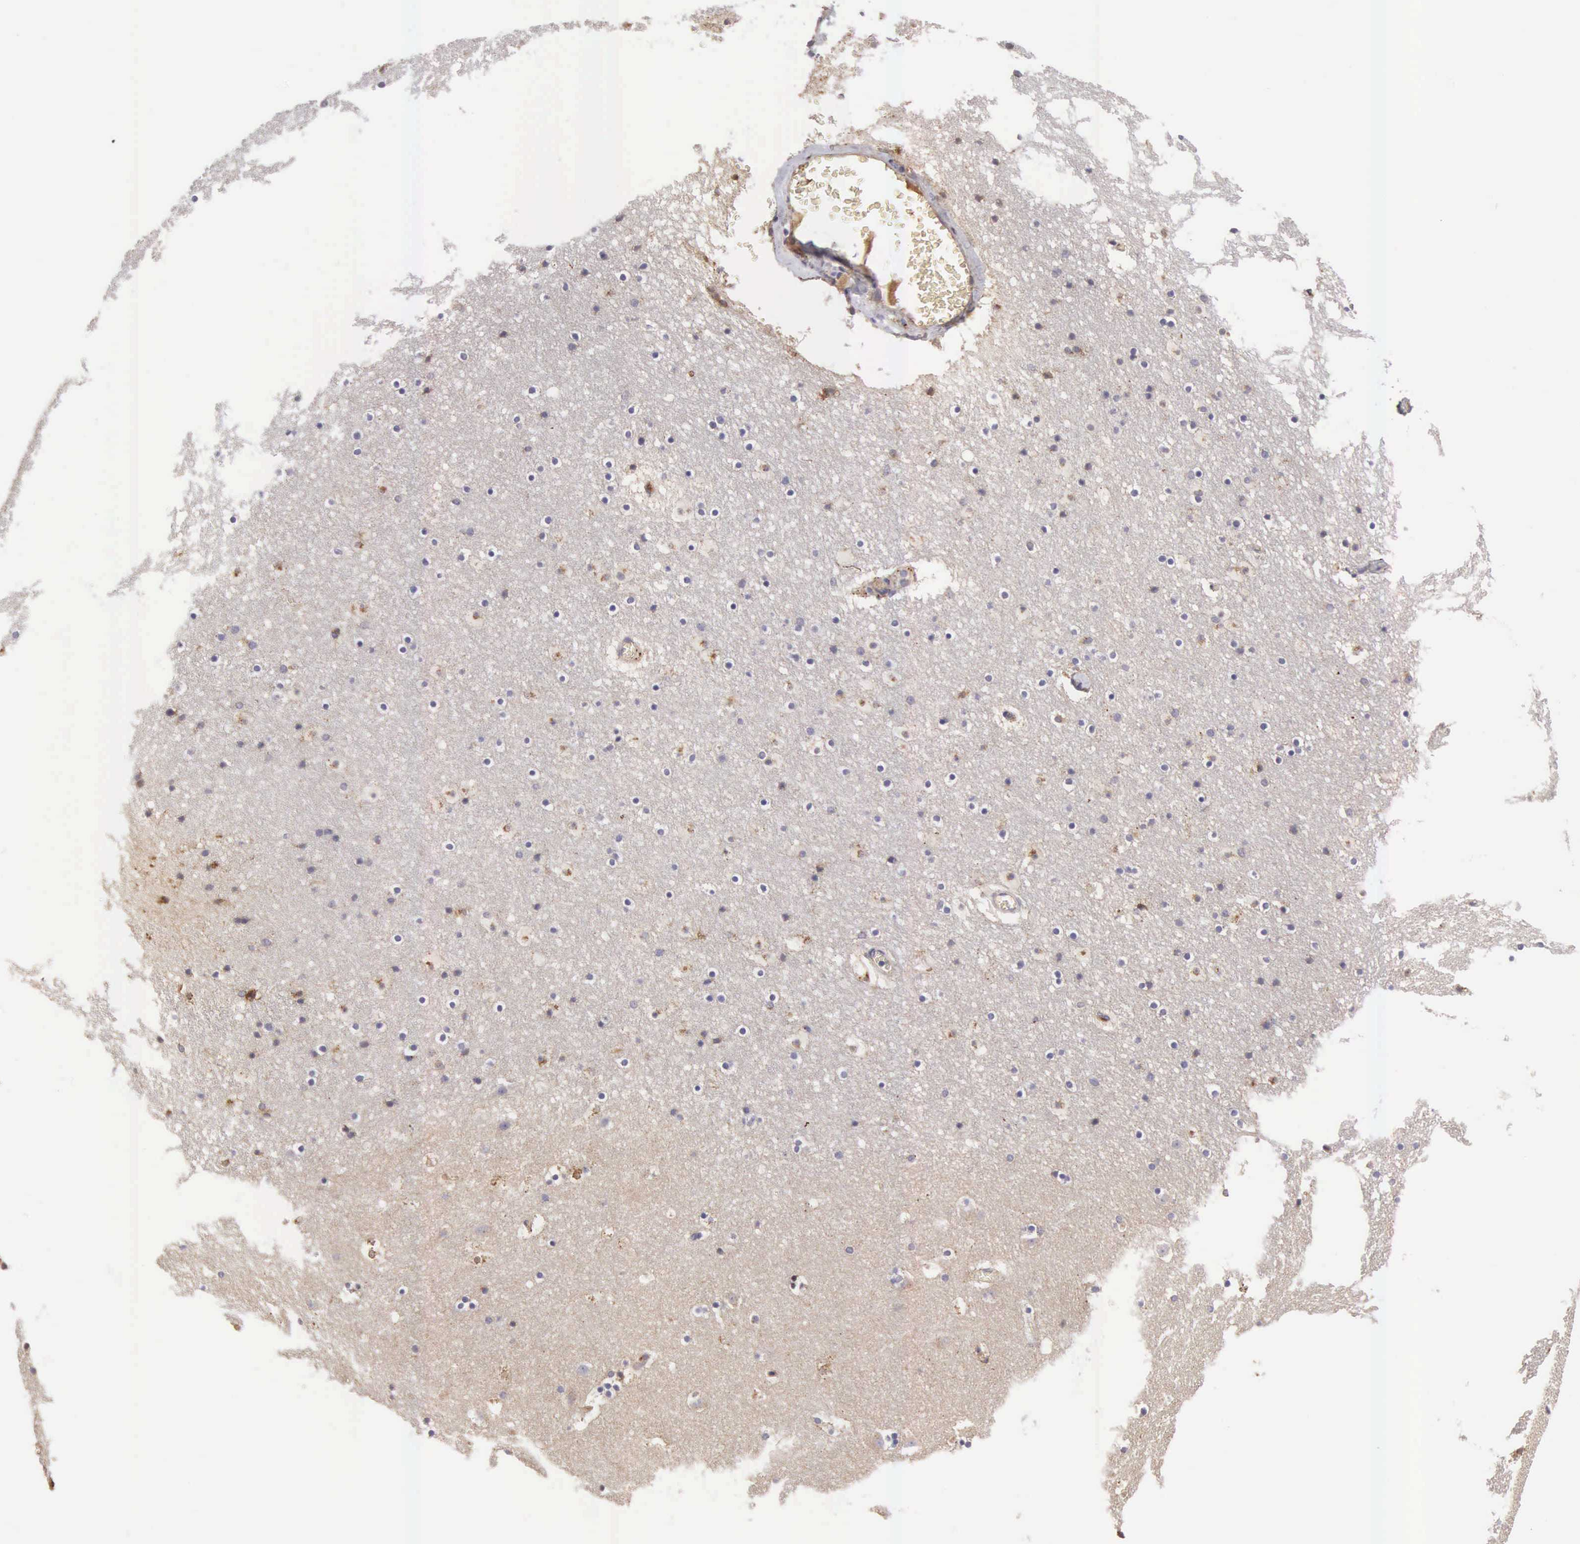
{"staining": {"intensity": "weak", "quantity": "25%-75%", "location": "cytoplasmic/membranous"}, "tissue": "caudate", "cell_type": "Glial cells", "image_type": "normal", "snomed": [{"axis": "morphology", "description": "Normal tissue, NOS"}, {"axis": "topography", "description": "Lateral ventricle wall"}], "caption": "High-magnification brightfield microscopy of normal caudate stained with DAB (3,3'-diaminobenzidine) (brown) and counterstained with hematoxylin (blue). glial cells exhibit weak cytoplasmic/membranous positivity is appreciated in approximately25%-75% of cells. Using DAB (brown) and hematoxylin (blue) stains, captured at high magnification using brightfield microscopy.", "gene": "CLU", "patient": {"sex": "male", "age": 45}}